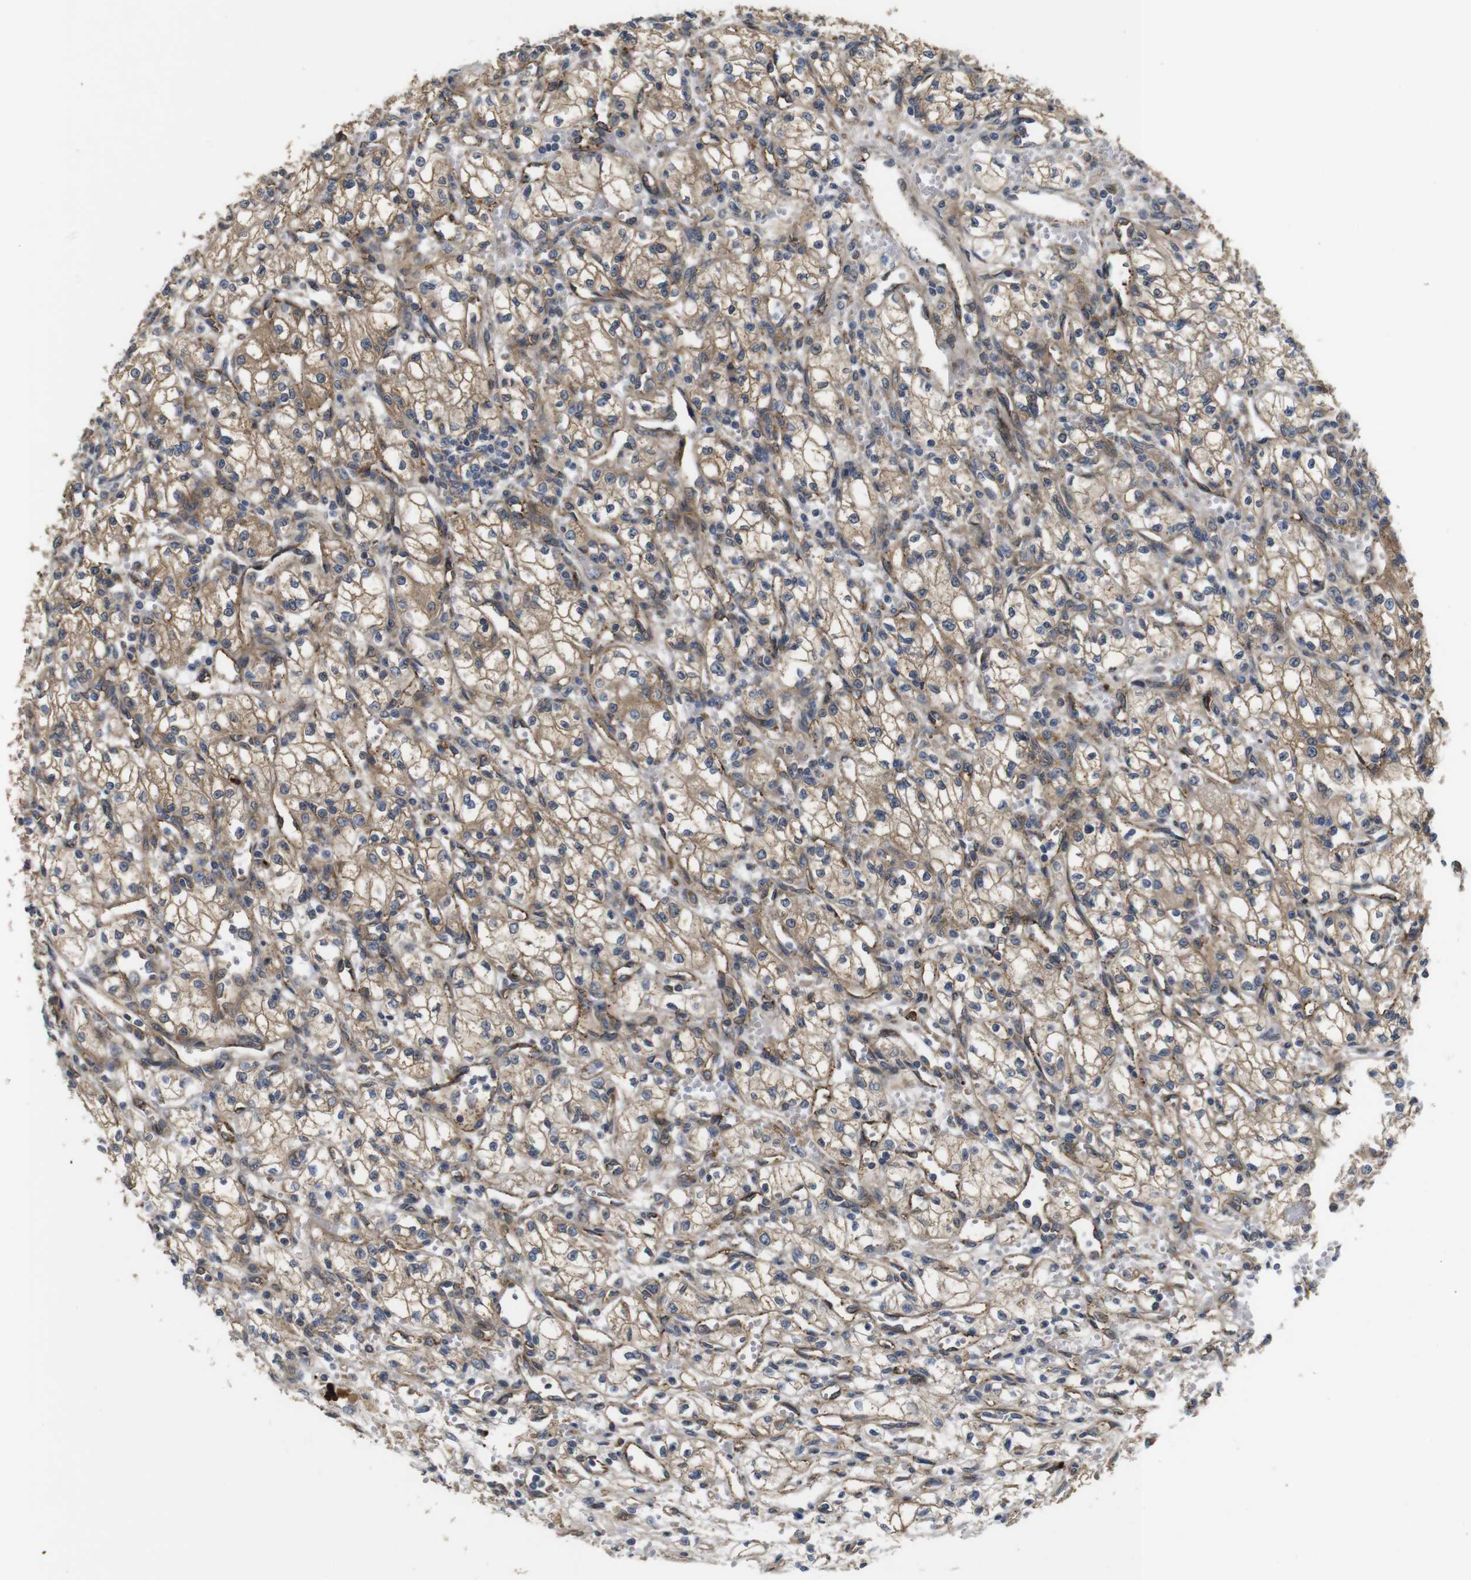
{"staining": {"intensity": "moderate", "quantity": ">75%", "location": "cytoplasmic/membranous"}, "tissue": "renal cancer", "cell_type": "Tumor cells", "image_type": "cancer", "snomed": [{"axis": "morphology", "description": "Normal tissue, NOS"}, {"axis": "morphology", "description": "Adenocarcinoma, NOS"}, {"axis": "topography", "description": "Kidney"}], "caption": "Human renal cancer stained with a protein marker displays moderate staining in tumor cells.", "gene": "UBE2G2", "patient": {"sex": "male", "age": 59}}